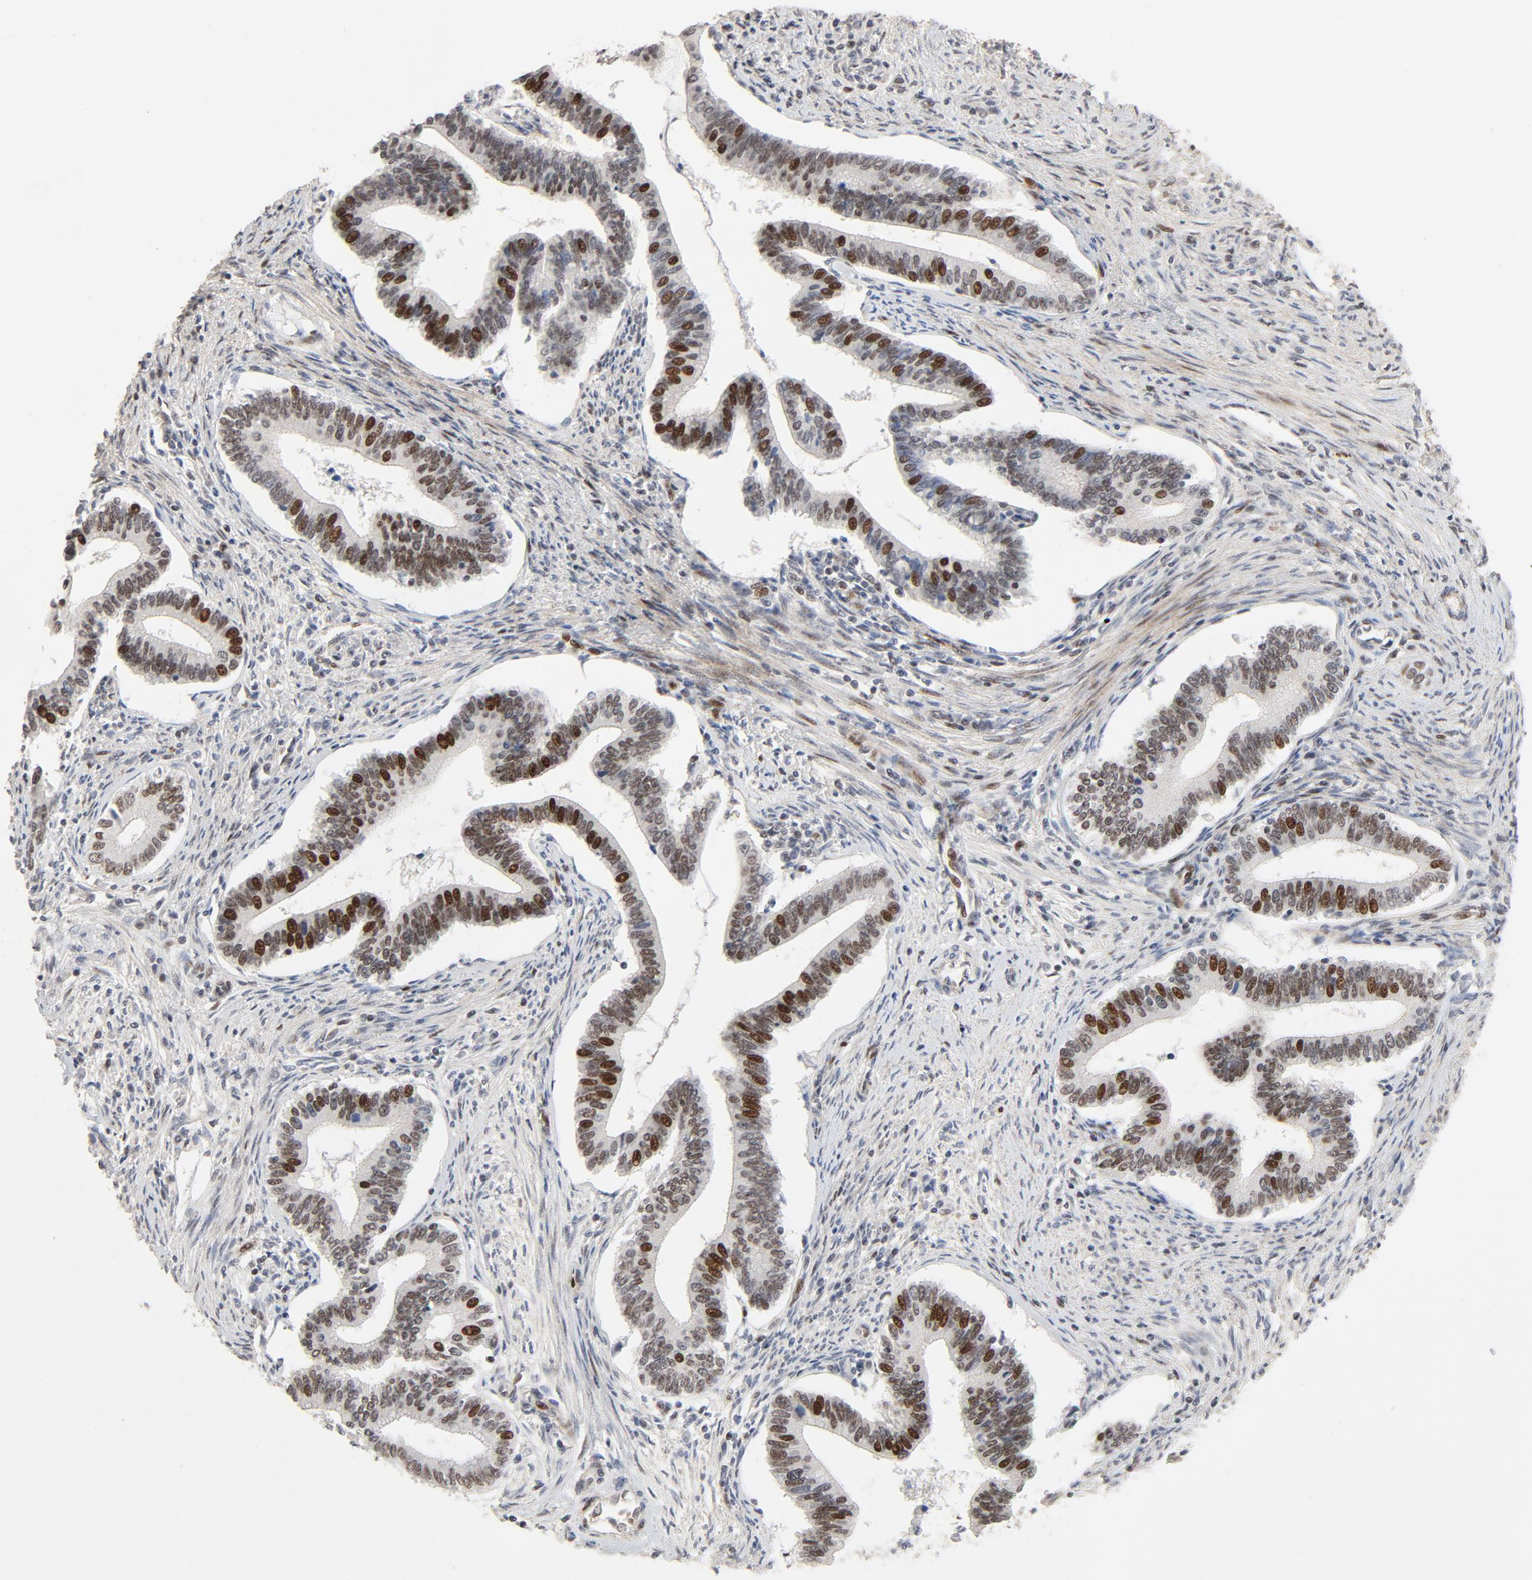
{"staining": {"intensity": "strong", "quantity": "25%-75%", "location": "nuclear"}, "tissue": "cervical cancer", "cell_type": "Tumor cells", "image_type": "cancer", "snomed": [{"axis": "morphology", "description": "Adenocarcinoma, NOS"}, {"axis": "topography", "description": "Cervix"}], "caption": "Immunohistochemistry (DAB (3,3'-diaminobenzidine)) staining of human cervical adenocarcinoma demonstrates strong nuclear protein staining in about 25%-75% of tumor cells.", "gene": "GTF2I", "patient": {"sex": "female", "age": 36}}